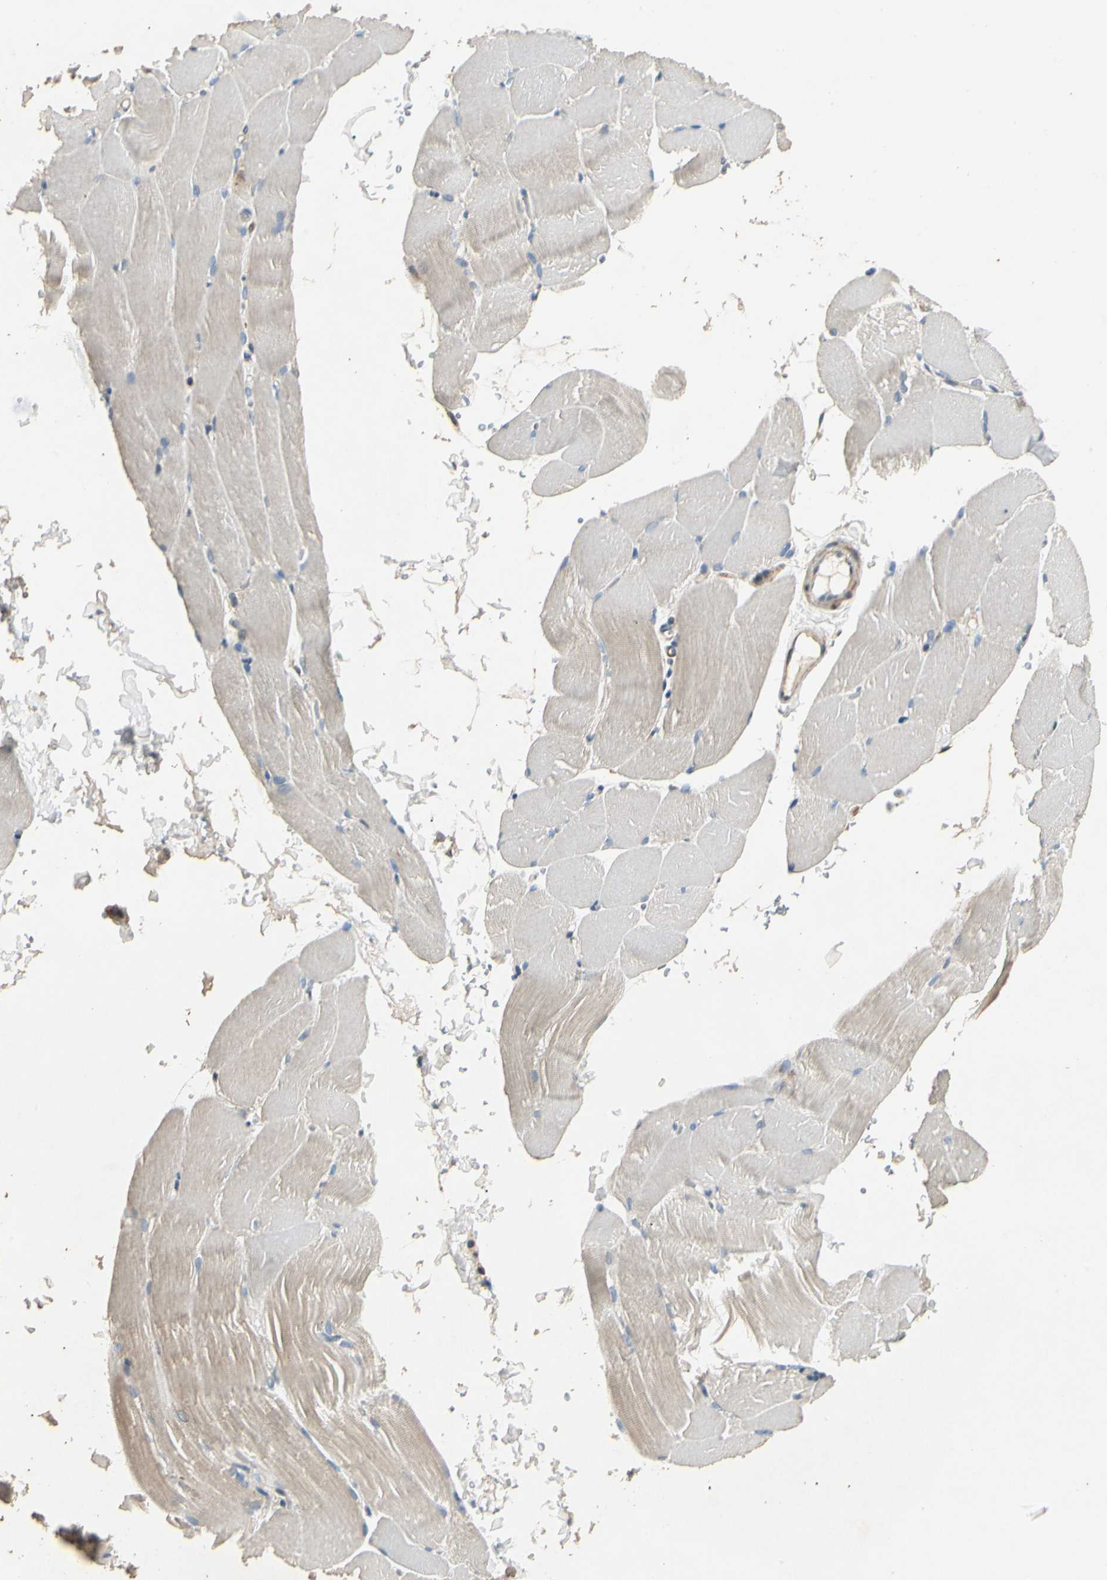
{"staining": {"intensity": "weak", "quantity": ">75%", "location": "cytoplasmic/membranous"}, "tissue": "skeletal muscle", "cell_type": "Myocytes", "image_type": "normal", "snomed": [{"axis": "morphology", "description": "Normal tissue, NOS"}, {"axis": "topography", "description": "Skeletal muscle"}, {"axis": "topography", "description": "Parathyroid gland"}], "caption": "Myocytes display low levels of weak cytoplasmic/membranous staining in about >75% of cells in normal skeletal muscle.", "gene": "MRPL9", "patient": {"sex": "female", "age": 37}}